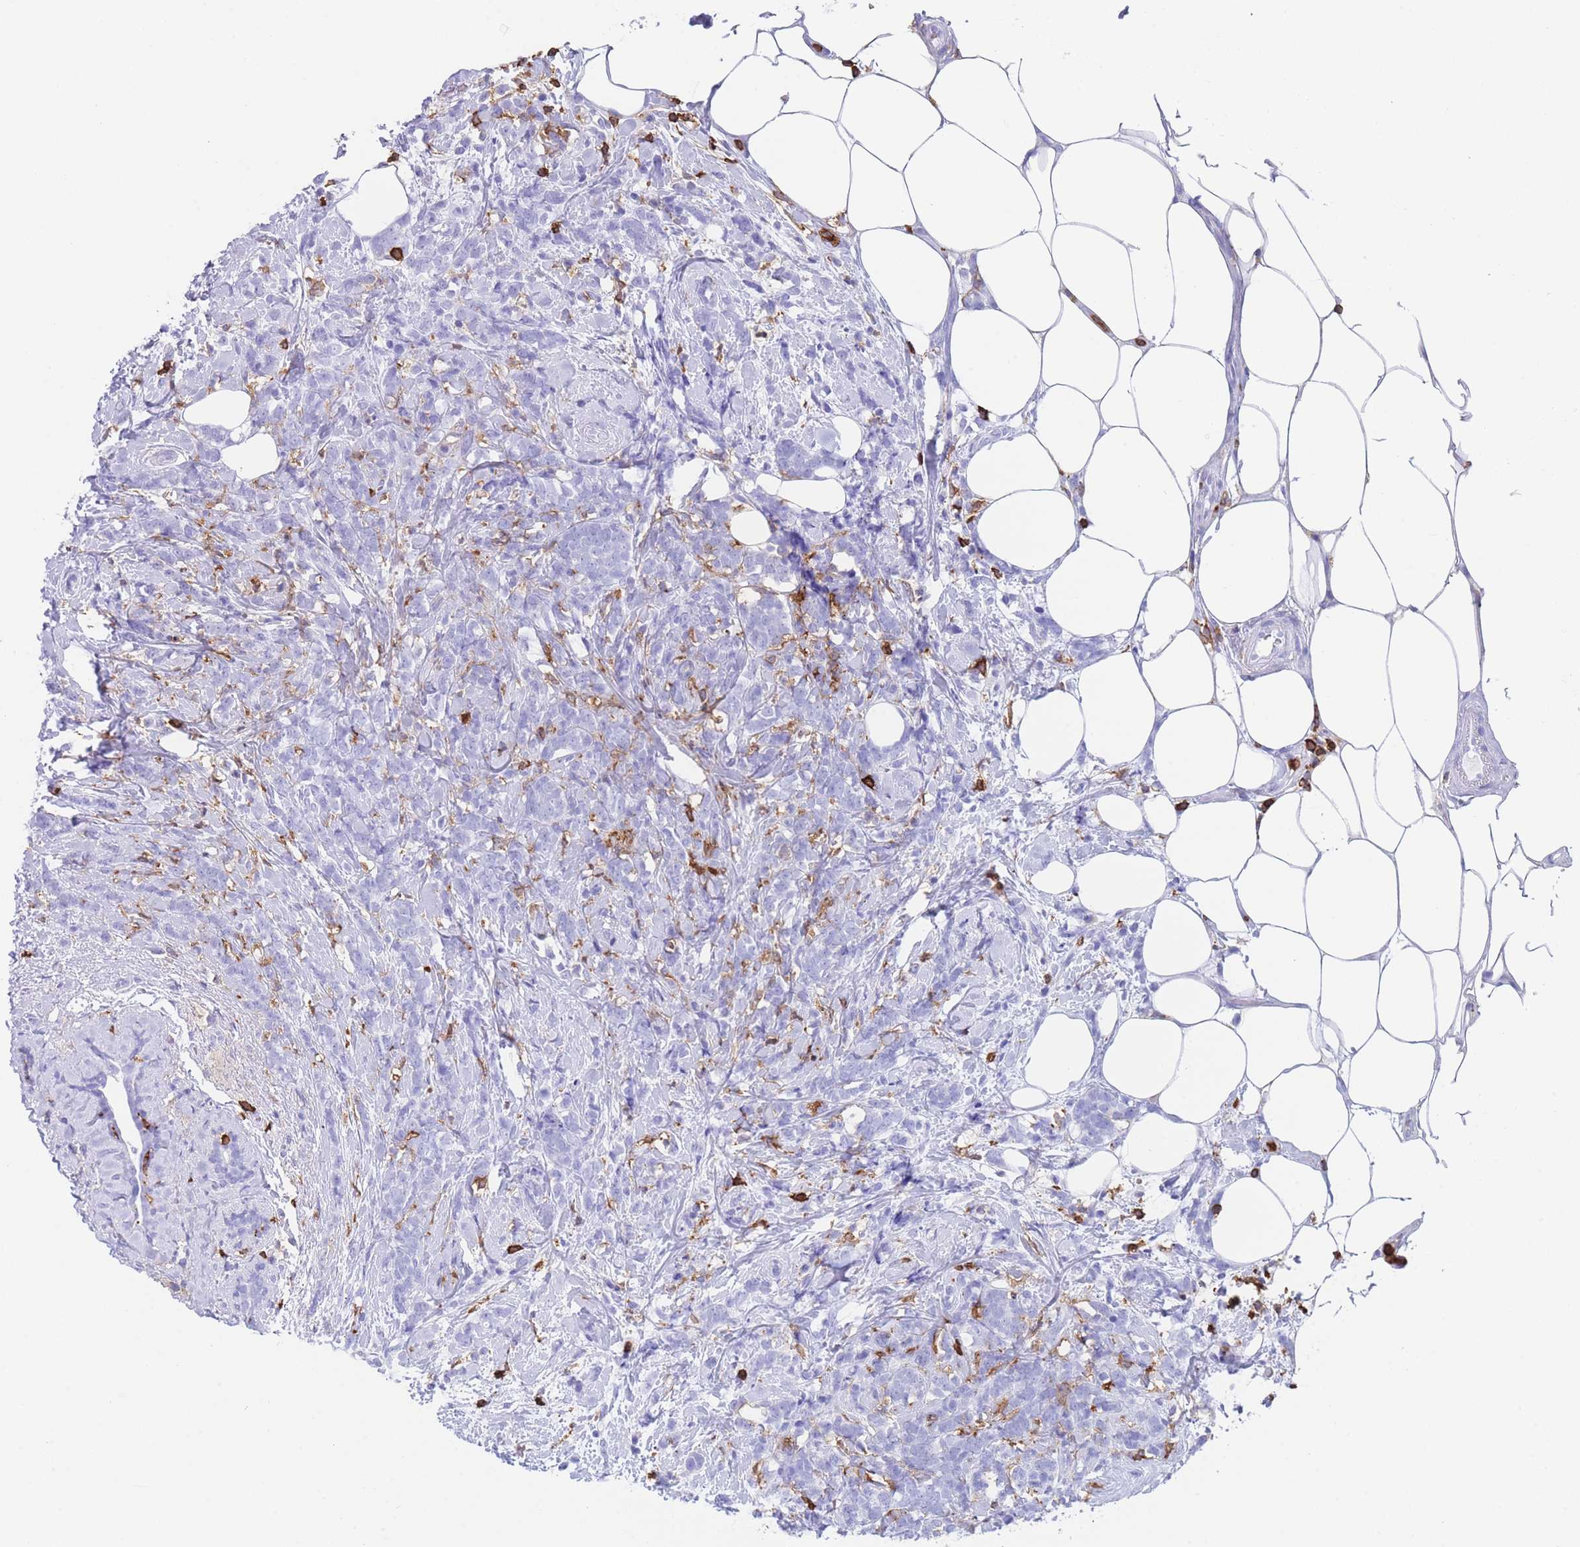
{"staining": {"intensity": "negative", "quantity": "none", "location": "none"}, "tissue": "breast cancer", "cell_type": "Tumor cells", "image_type": "cancer", "snomed": [{"axis": "morphology", "description": "Lobular carcinoma"}, {"axis": "topography", "description": "Breast"}], "caption": "IHC micrograph of human breast cancer (lobular carcinoma) stained for a protein (brown), which displays no staining in tumor cells.", "gene": "CORO1A", "patient": {"sex": "female", "age": 58}}